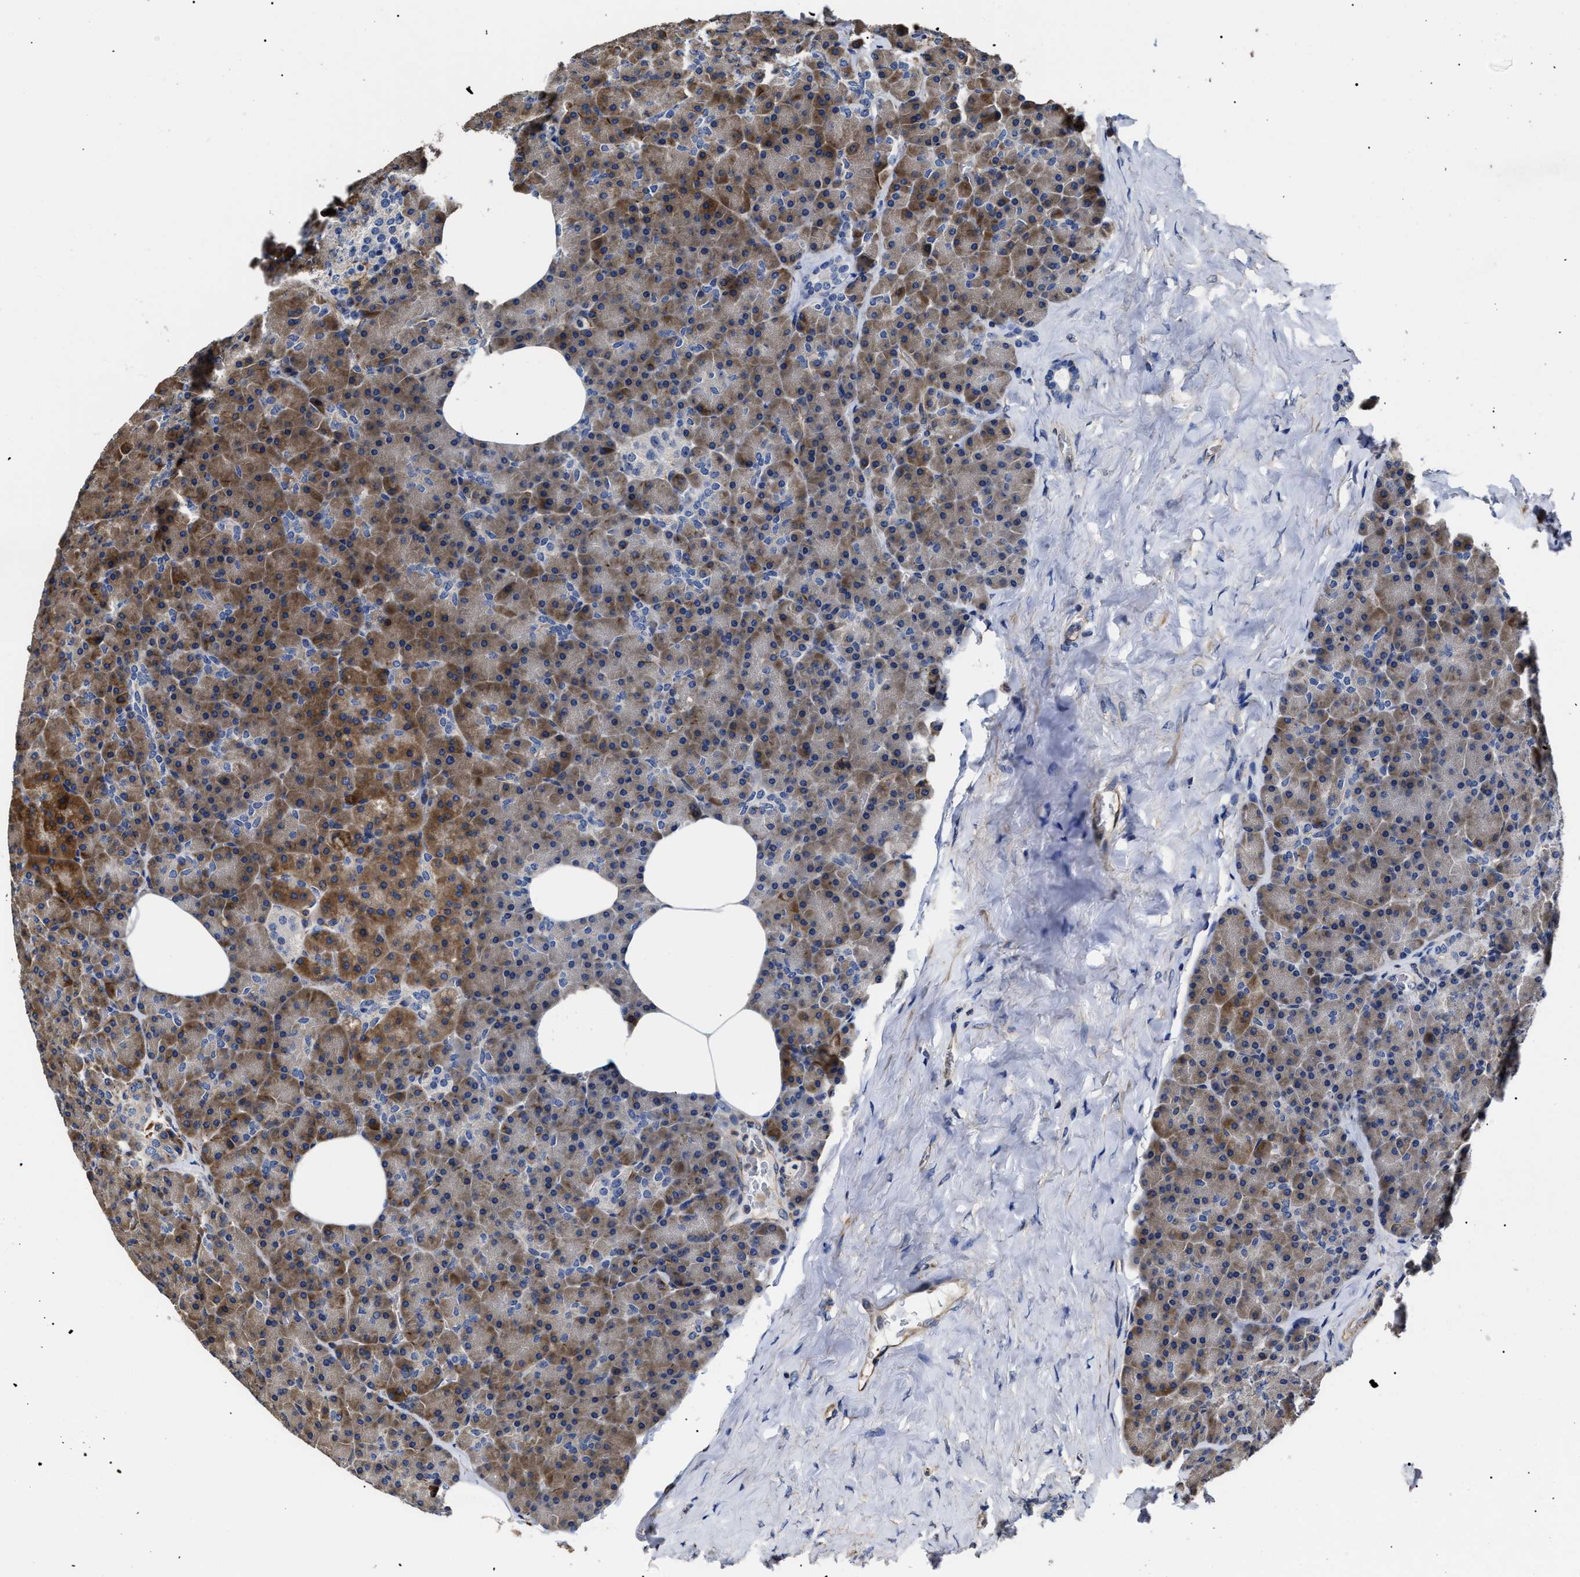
{"staining": {"intensity": "strong", "quantity": ">75%", "location": "cytoplasmic/membranous"}, "tissue": "pancreas", "cell_type": "Exocrine glandular cells", "image_type": "normal", "snomed": [{"axis": "morphology", "description": "Normal tissue, NOS"}, {"axis": "morphology", "description": "Carcinoid, malignant, NOS"}, {"axis": "topography", "description": "Pancreas"}], "caption": "Protein expression analysis of normal pancreas reveals strong cytoplasmic/membranous staining in approximately >75% of exocrine glandular cells. (Brightfield microscopy of DAB IHC at high magnification).", "gene": "TSPAN33", "patient": {"sex": "female", "age": 35}}